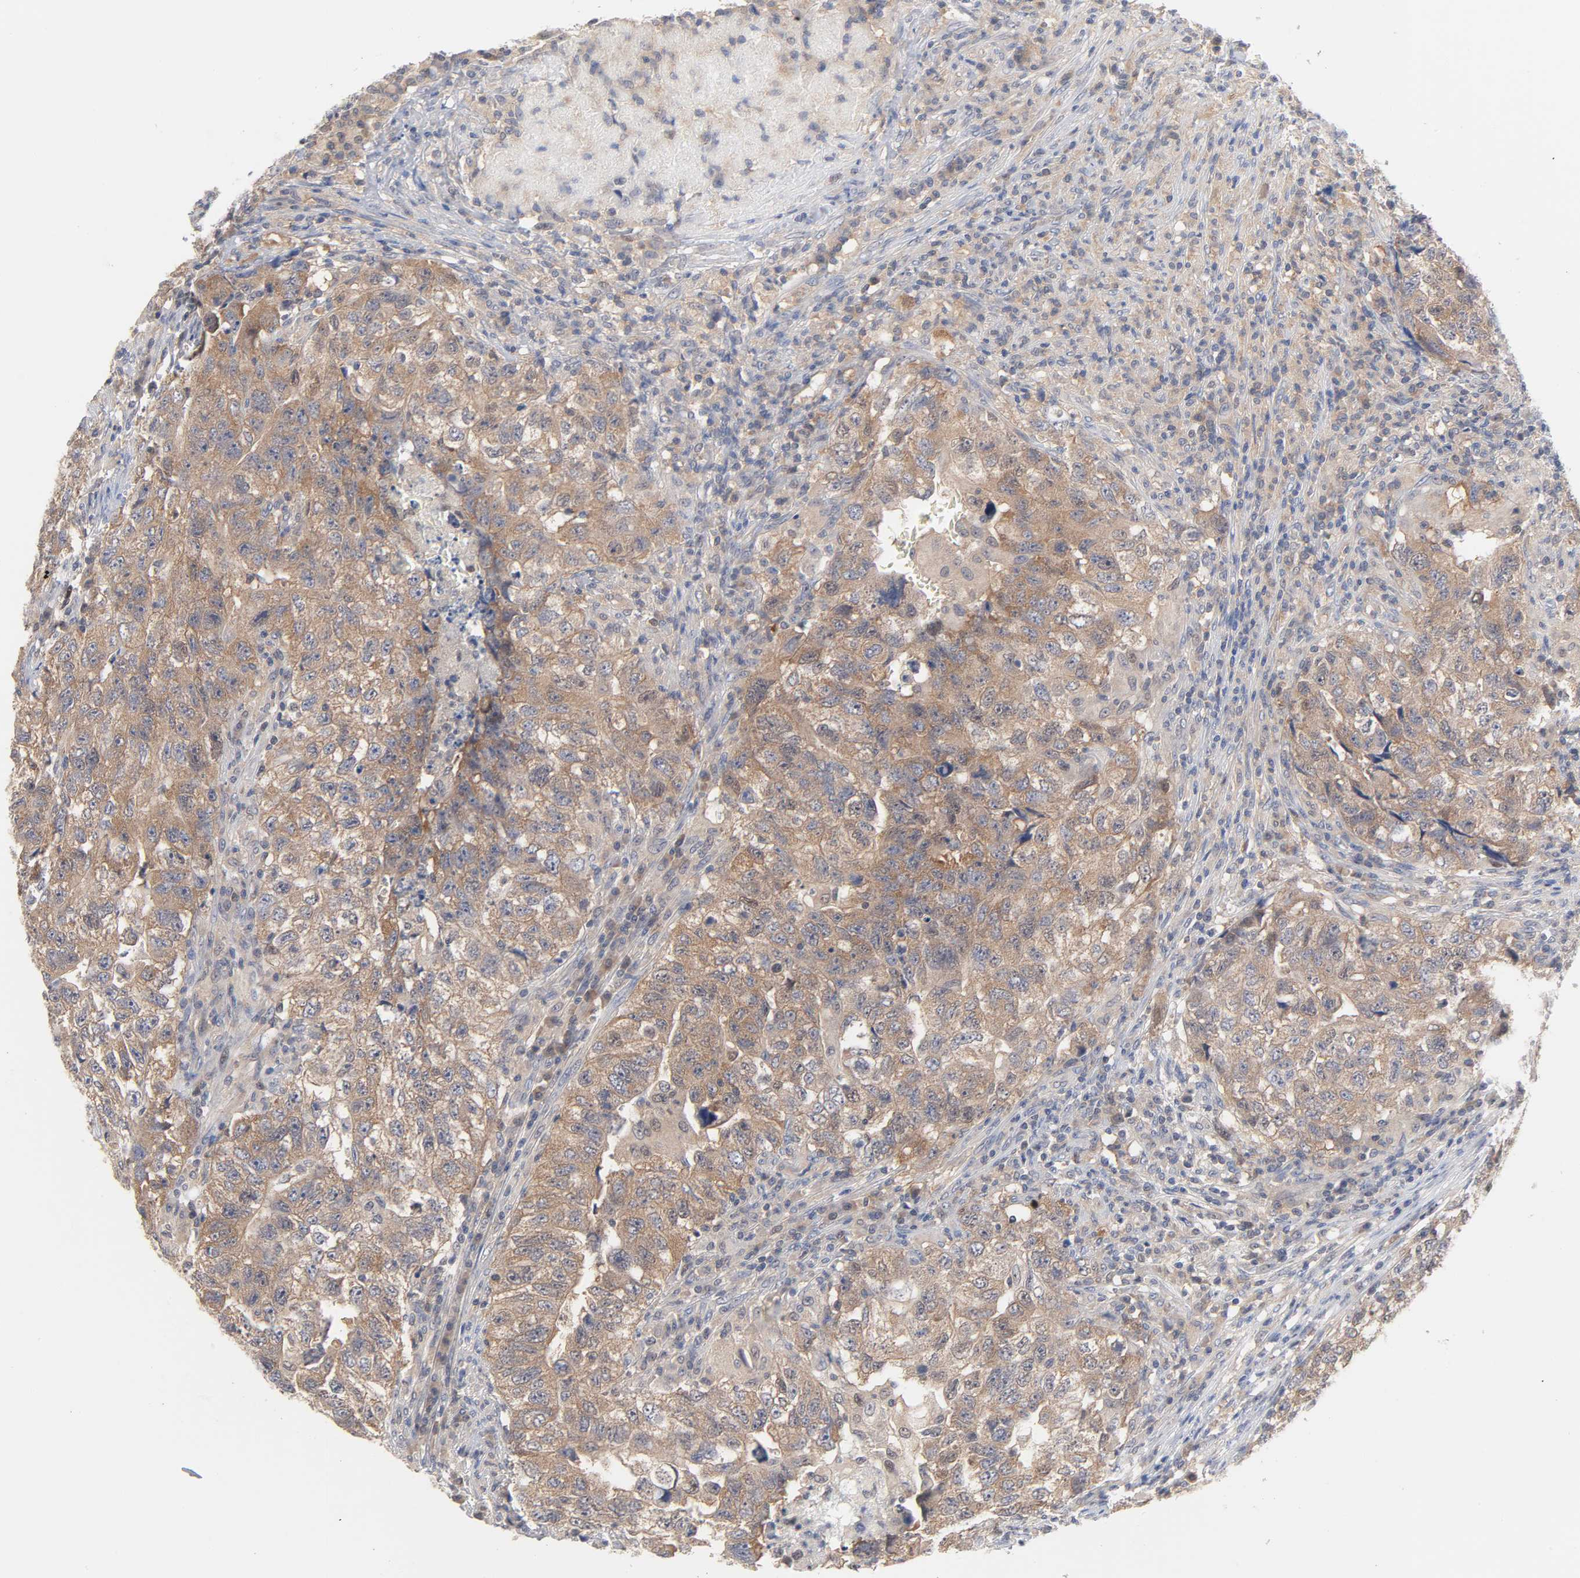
{"staining": {"intensity": "moderate", "quantity": ">75%", "location": "cytoplasmic/membranous"}, "tissue": "testis cancer", "cell_type": "Tumor cells", "image_type": "cancer", "snomed": [{"axis": "morphology", "description": "Carcinoma, Embryonal, NOS"}, {"axis": "topography", "description": "Testis"}], "caption": "Immunohistochemical staining of human testis cancer reveals medium levels of moderate cytoplasmic/membranous positivity in about >75% of tumor cells. Nuclei are stained in blue.", "gene": "UBL4A", "patient": {"sex": "male", "age": 21}}